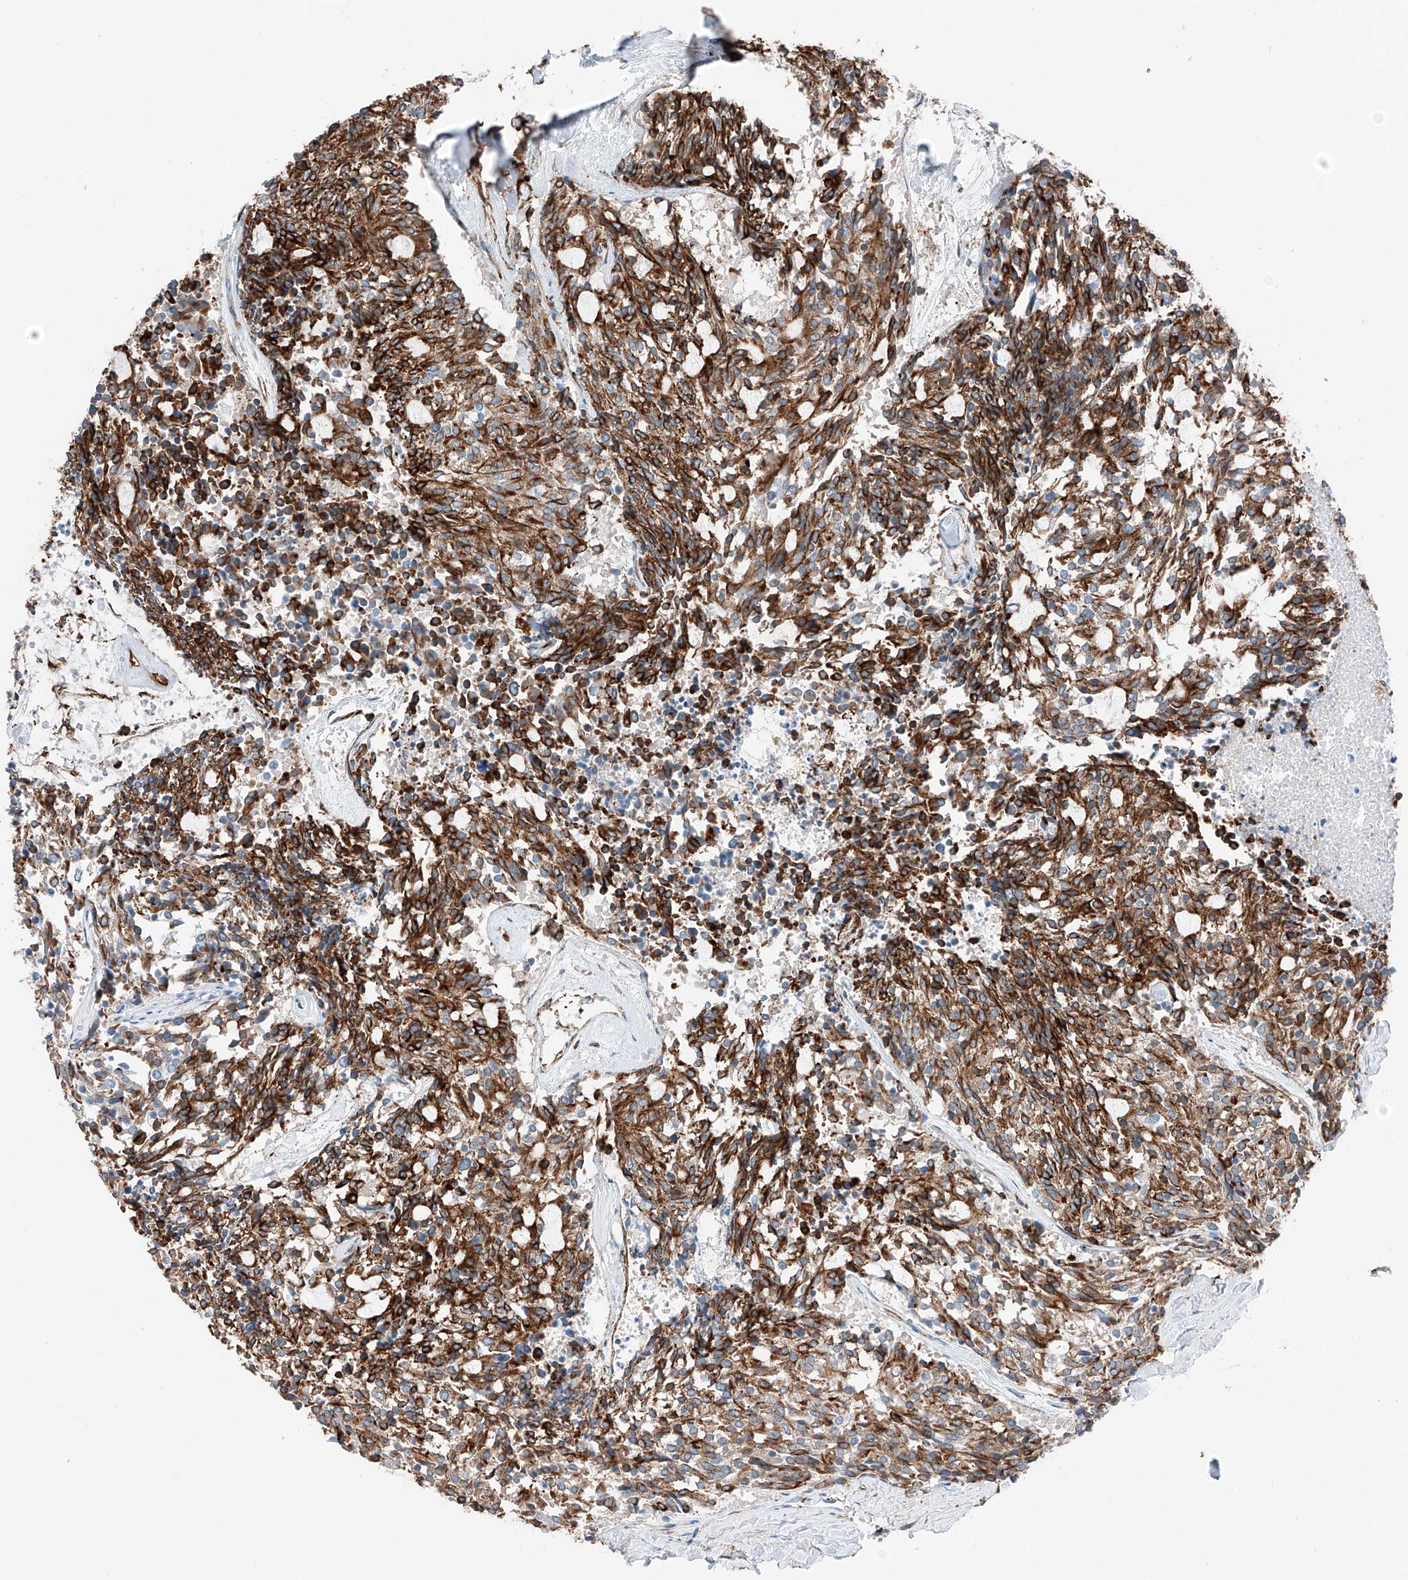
{"staining": {"intensity": "strong", "quantity": ">75%", "location": "cytoplasmic/membranous"}, "tissue": "carcinoid", "cell_type": "Tumor cells", "image_type": "cancer", "snomed": [{"axis": "morphology", "description": "Carcinoid, malignant, NOS"}, {"axis": "topography", "description": "Pancreas"}], "caption": "Carcinoid (malignant) was stained to show a protein in brown. There is high levels of strong cytoplasmic/membranous expression in about >75% of tumor cells.", "gene": "ZNF804A", "patient": {"sex": "female", "age": 54}}